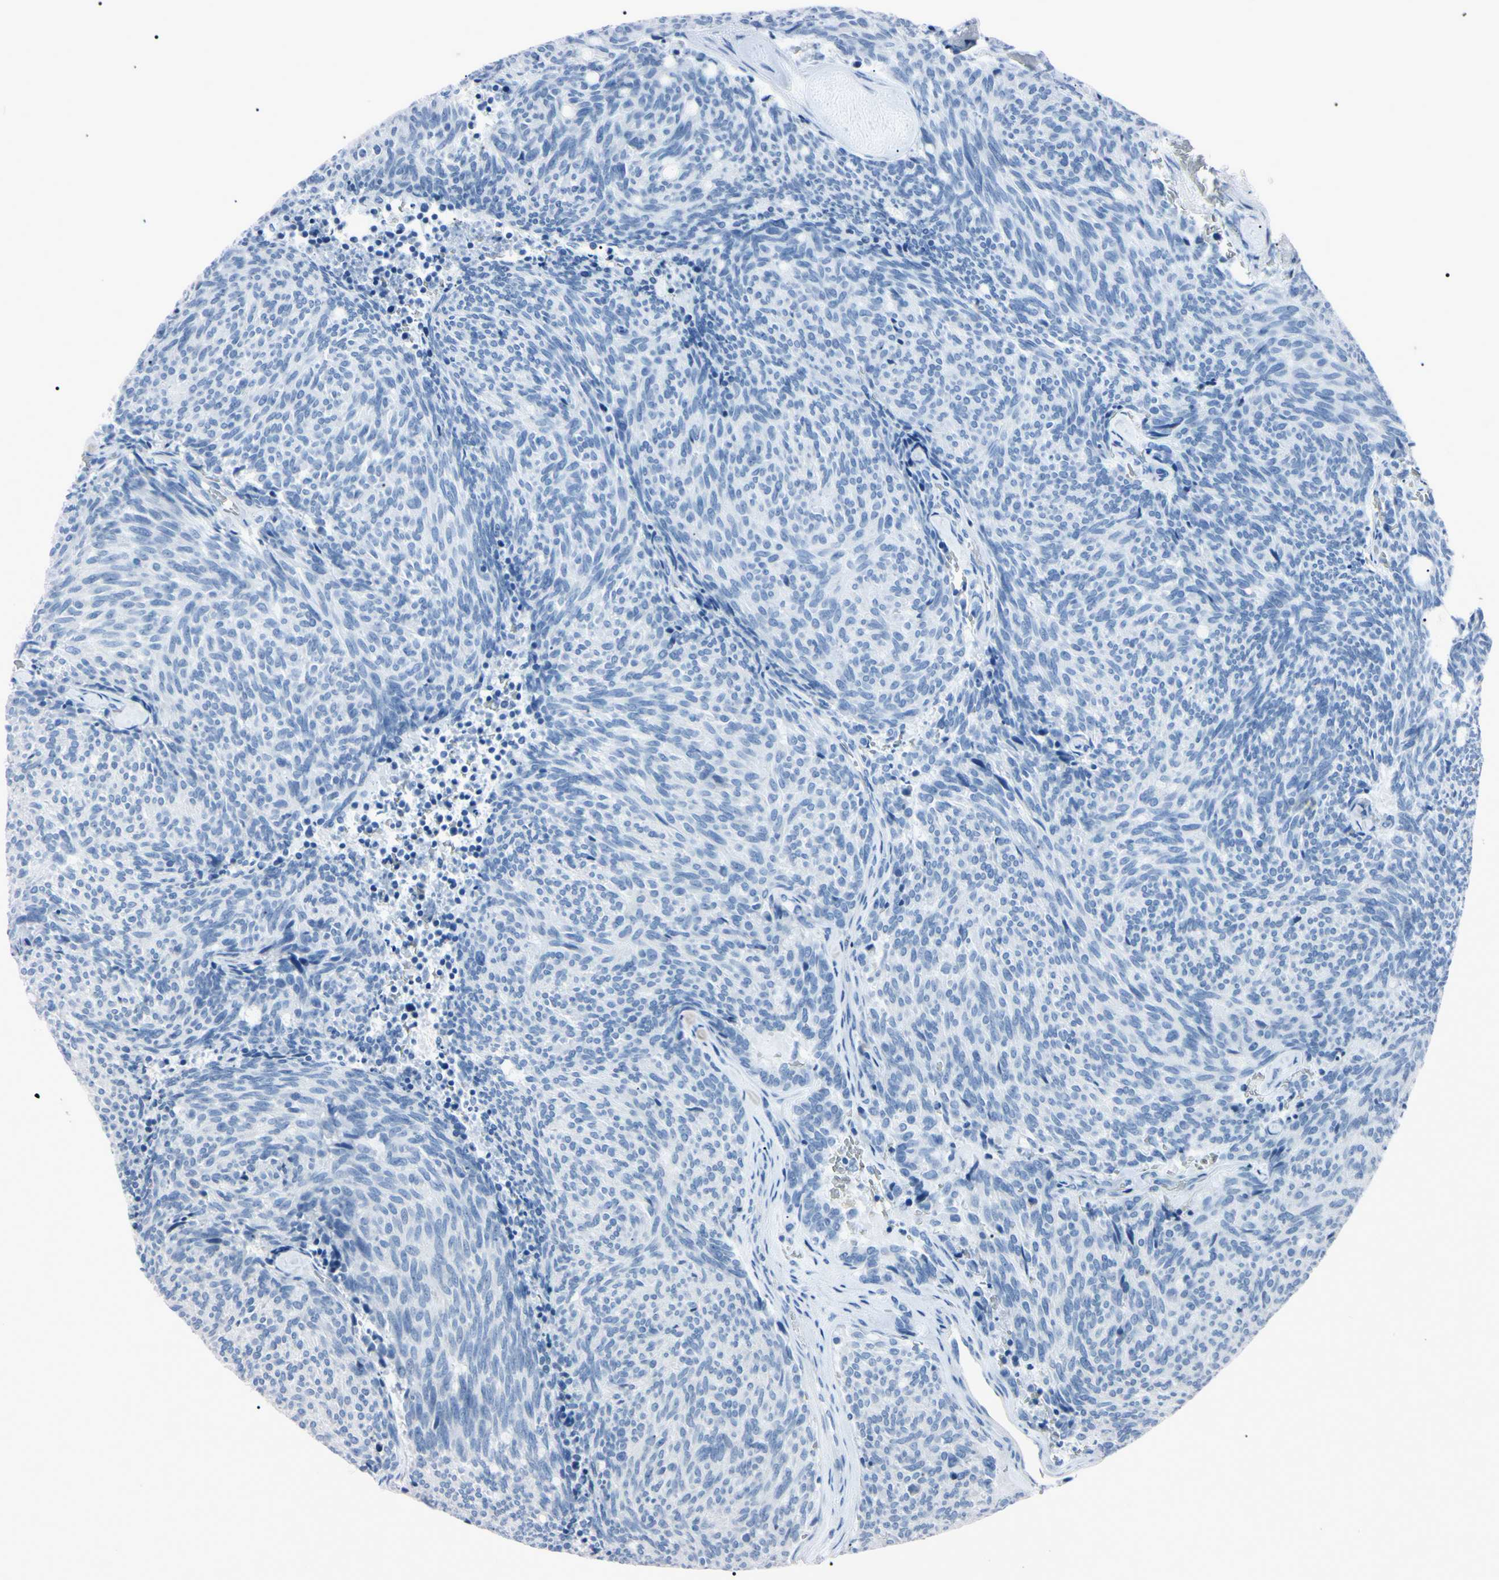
{"staining": {"intensity": "negative", "quantity": "none", "location": "none"}, "tissue": "carcinoid", "cell_type": "Tumor cells", "image_type": "cancer", "snomed": [{"axis": "morphology", "description": "Carcinoid, malignant, NOS"}, {"axis": "topography", "description": "Pancreas"}], "caption": "DAB (3,3'-diaminobenzidine) immunohistochemical staining of carcinoid reveals no significant positivity in tumor cells.", "gene": "ELN", "patient": {"sex": "female", "age": 54}}